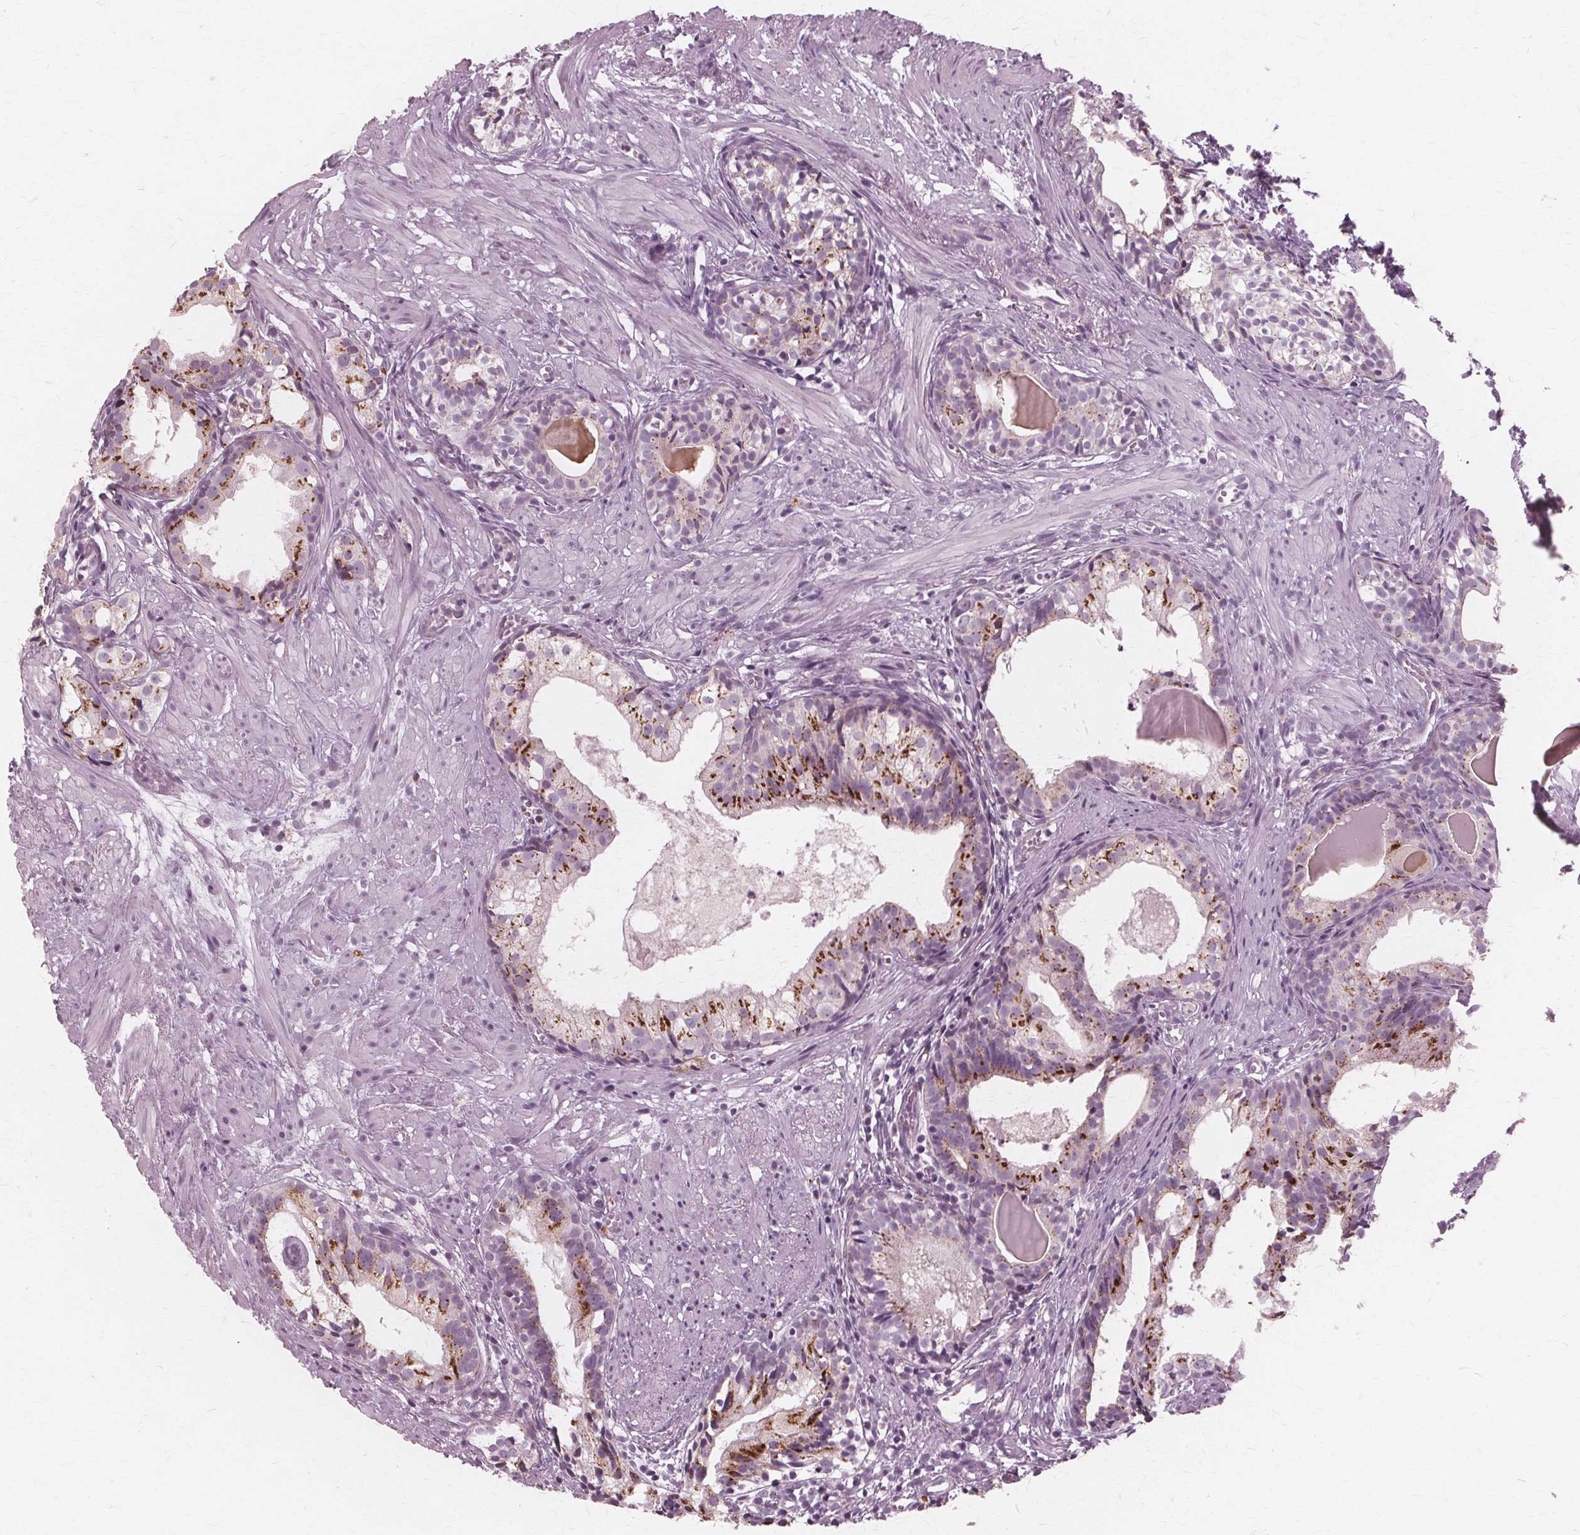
{"staining": {"intensity": "moderate", "quantity": "25%-75%", "location": "cytoplasmic/membranous"}, "tissue": "prostate cancer", "cell_type": "Tumor cells", "image_type": "cancer", "snomed": [{"axis": "morphology", "description": "Adenocarcinoma, High grade"}, {"axis": "topography", "description": "Prostate"}], "caption": "Protein staining demonstrates moderate cytoplasmic/membranous expression in about 25%-75% of tumor cells in high-grade adenocarcinoma (prostate).", "gene": "DNASE2", "patient": {"sex": "male", "age": 85}}